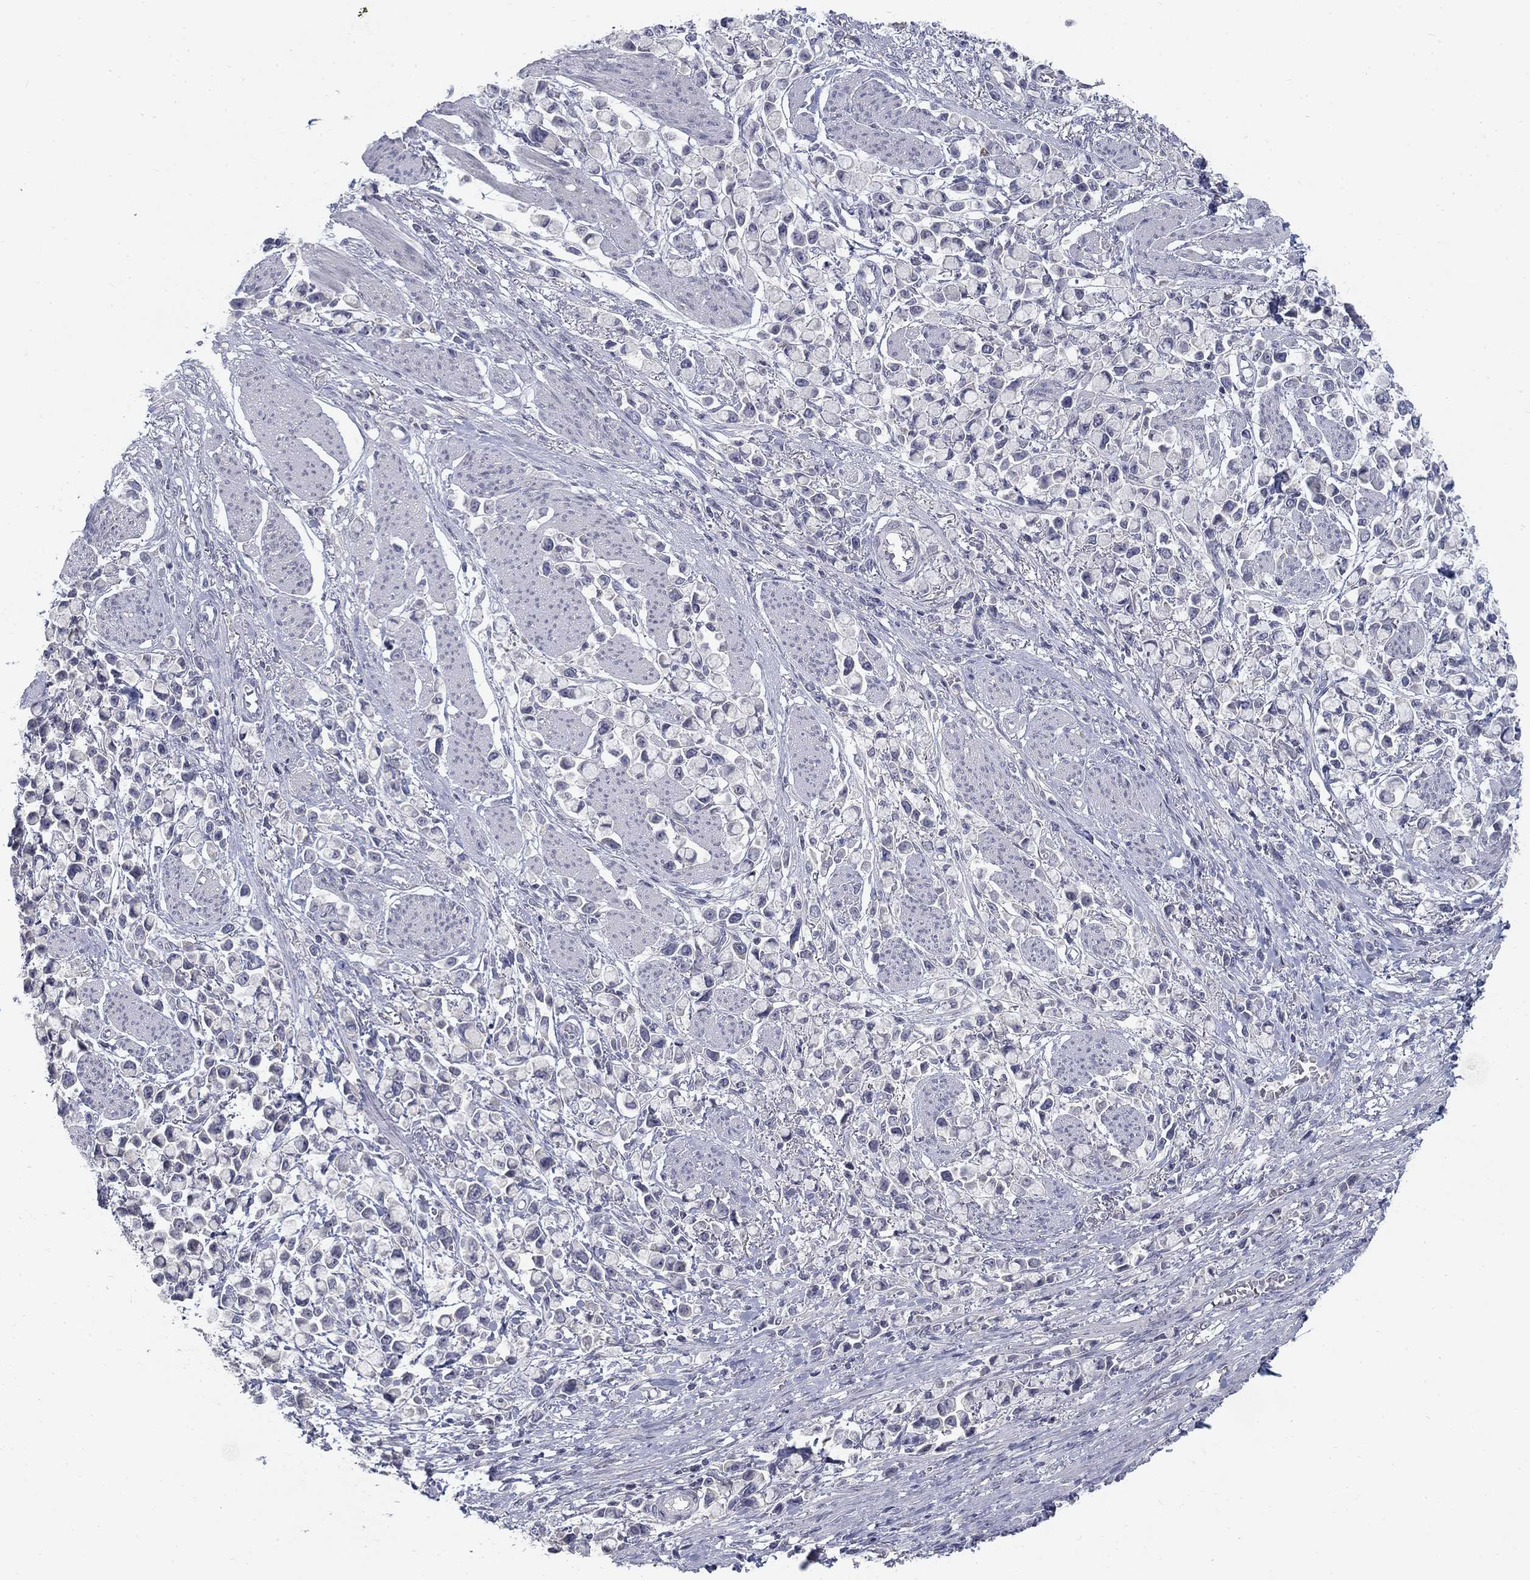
{"staining": {"intensity": "negative", "quantity": "none", "location": "none"}, "tissue": "stomach cancer", "cell_type": "Tumor cells", "image_type": "cancer", "snomed": [{"axis": "morphology", "description": "Adenocarcinoma, NOS"}, {"axis": "topography", "description": "Stomach"}], "caption": "Micrograph shows no protein positivity in tumor cells of stomach adenocarcinoma tissue.", "gene": "ATP1A3", "patient": {"sex": "female", "age": 81}}